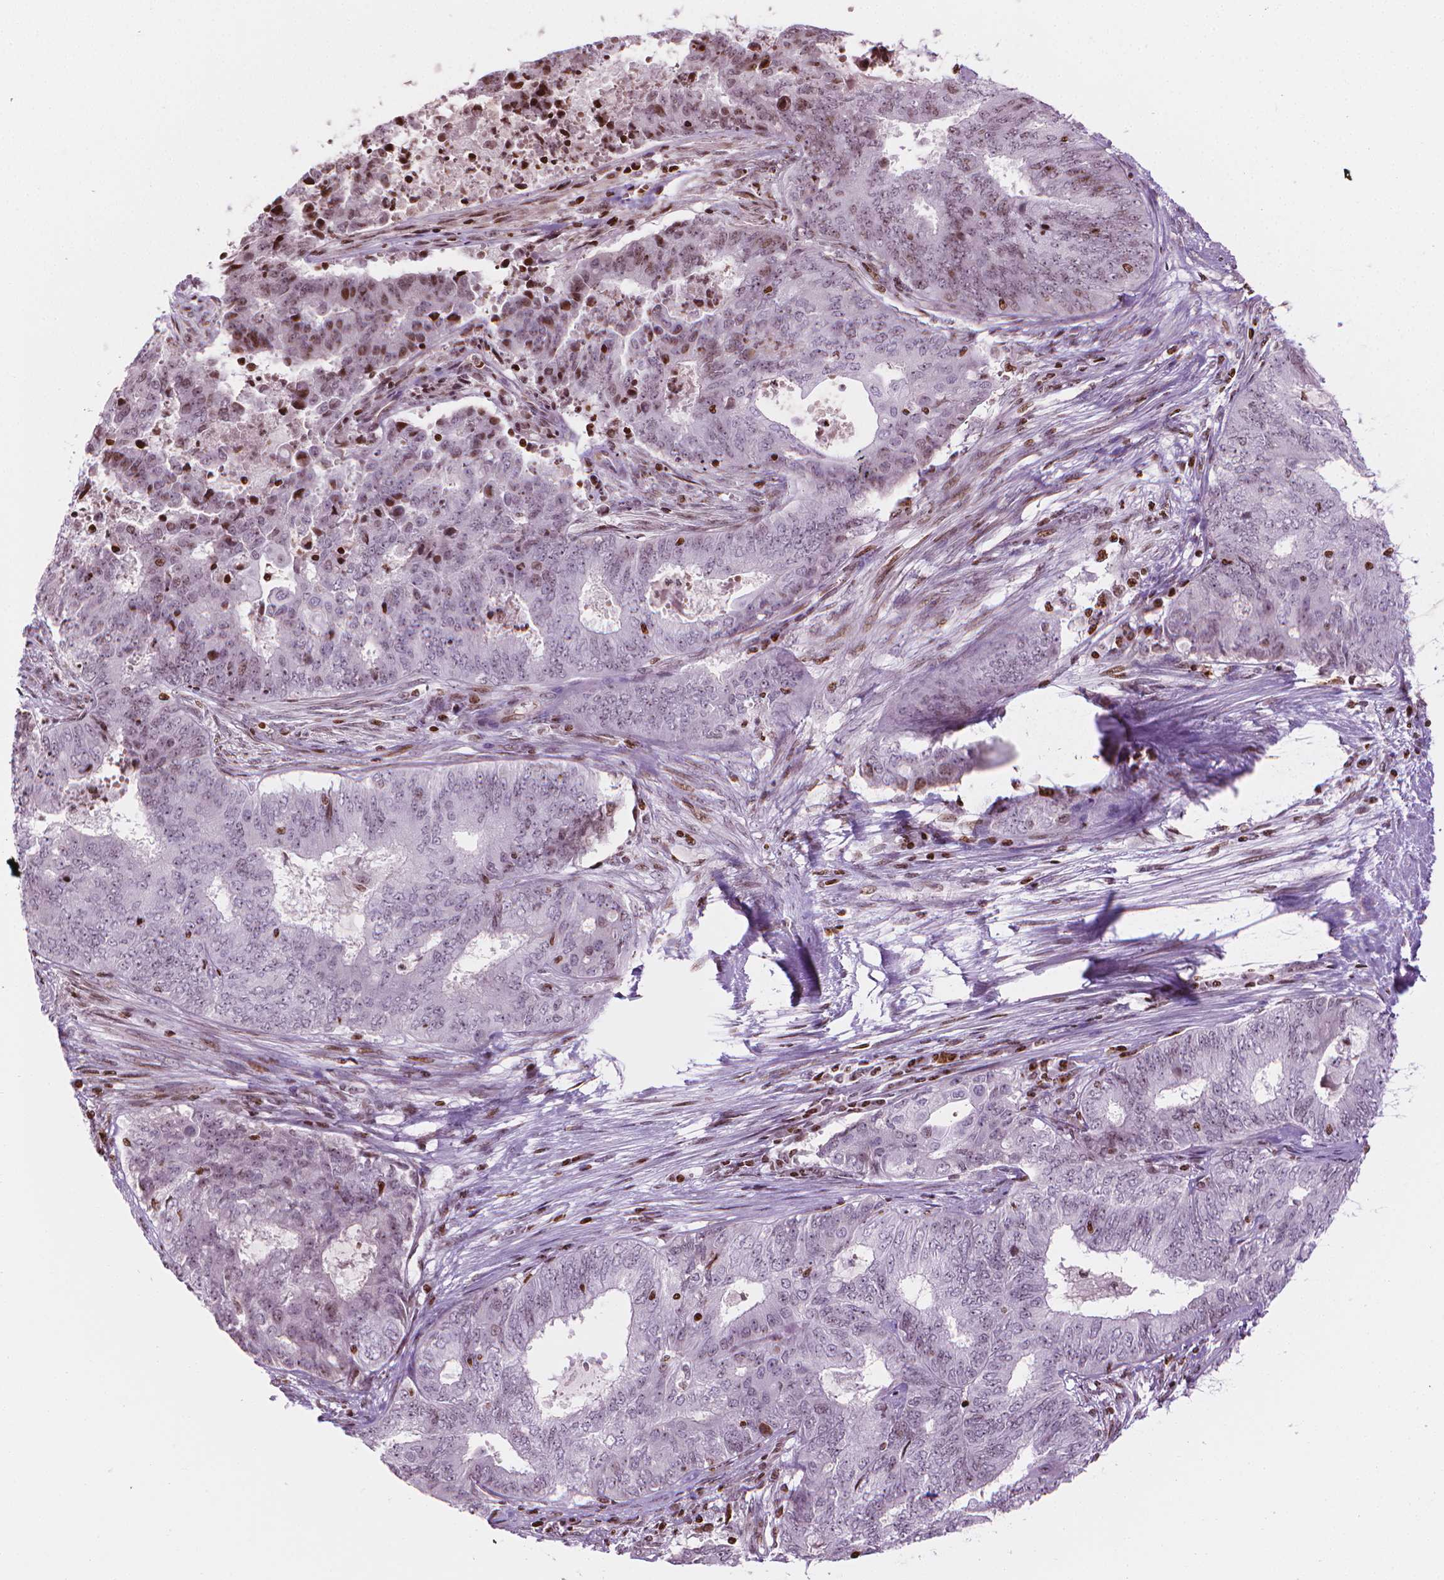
{"staining": {"intensity": "moderate", "quantity": "<25%", "location": "nuclear"}, "tissue": "endometrial cancer", "cell_type": "Tumor cells", "image_type": "cancer", "snomed": [{"axis": "morphology", "description": "Adenocarcinoma, NOS"}, {"axis": "topography", "description": "Endometrium"}], "caption": "Brown immunohistochemical staining in adenocarcinoma (endometrial) reveals moderate nuclear staining in about <25% of tumor cells.", "gene": "PIP4K2A", "patient": {"sex": "female", "age": 62}}